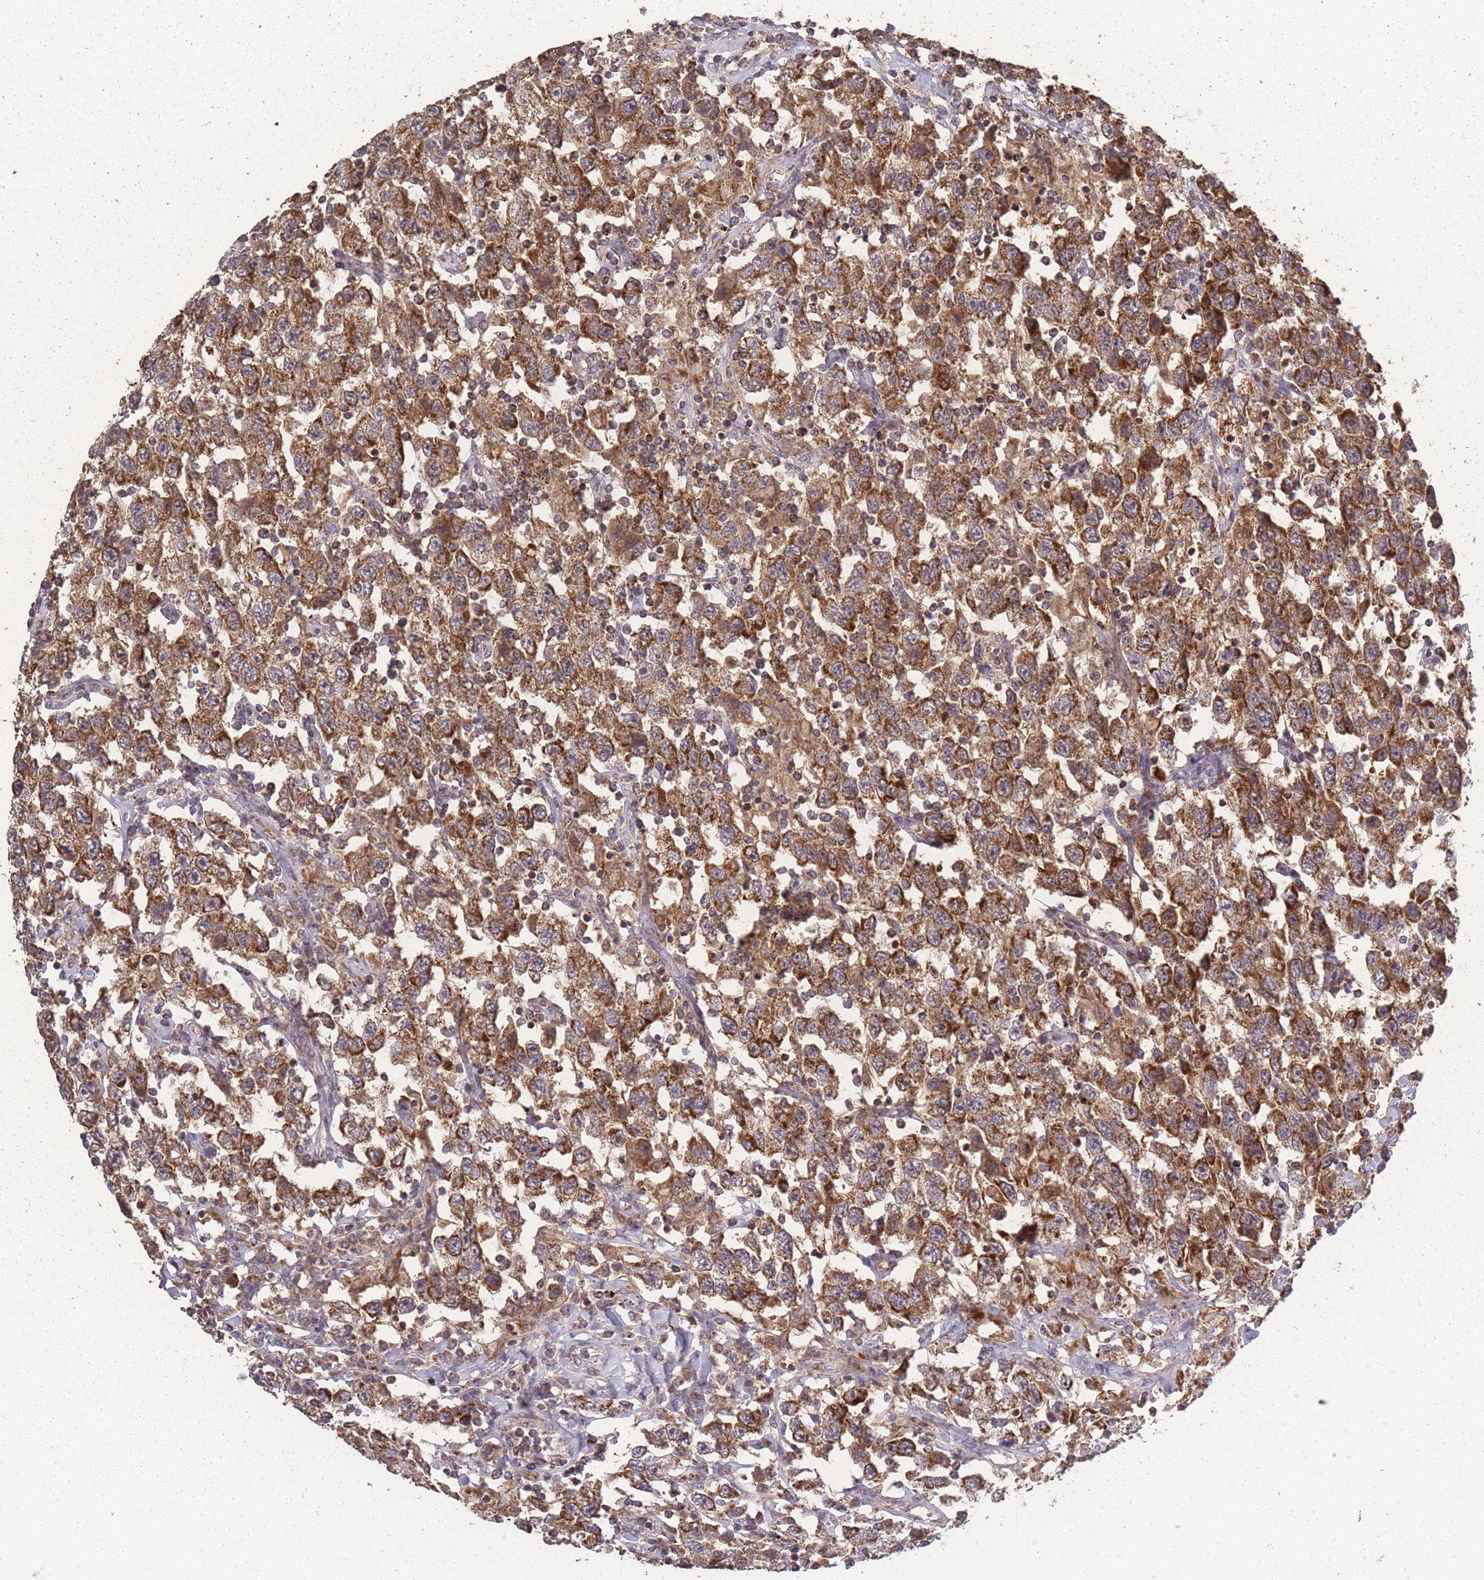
{"staining": {"intensity": "strong", "quantity": ">75%", "location": "cytoplasmic/membranous"}, "tissue": "testis cancer", "cell_type": "Tumor cells", "image_type": "cancer", "snomed": [{"axis": "morphology", "description": "Seminoma, NOS"}, {"axis": "topography", "description": "Testis"}], "caption": "Immunohistochemistry (IHC) (DAB) staining of testis cancer (seminoma) demonstrates strong cytoplasmic/membranous protein positivity in about >75% of tumor cells.", "gene": "LYRM7", "patient": {"sex": "male", "age": 41}}